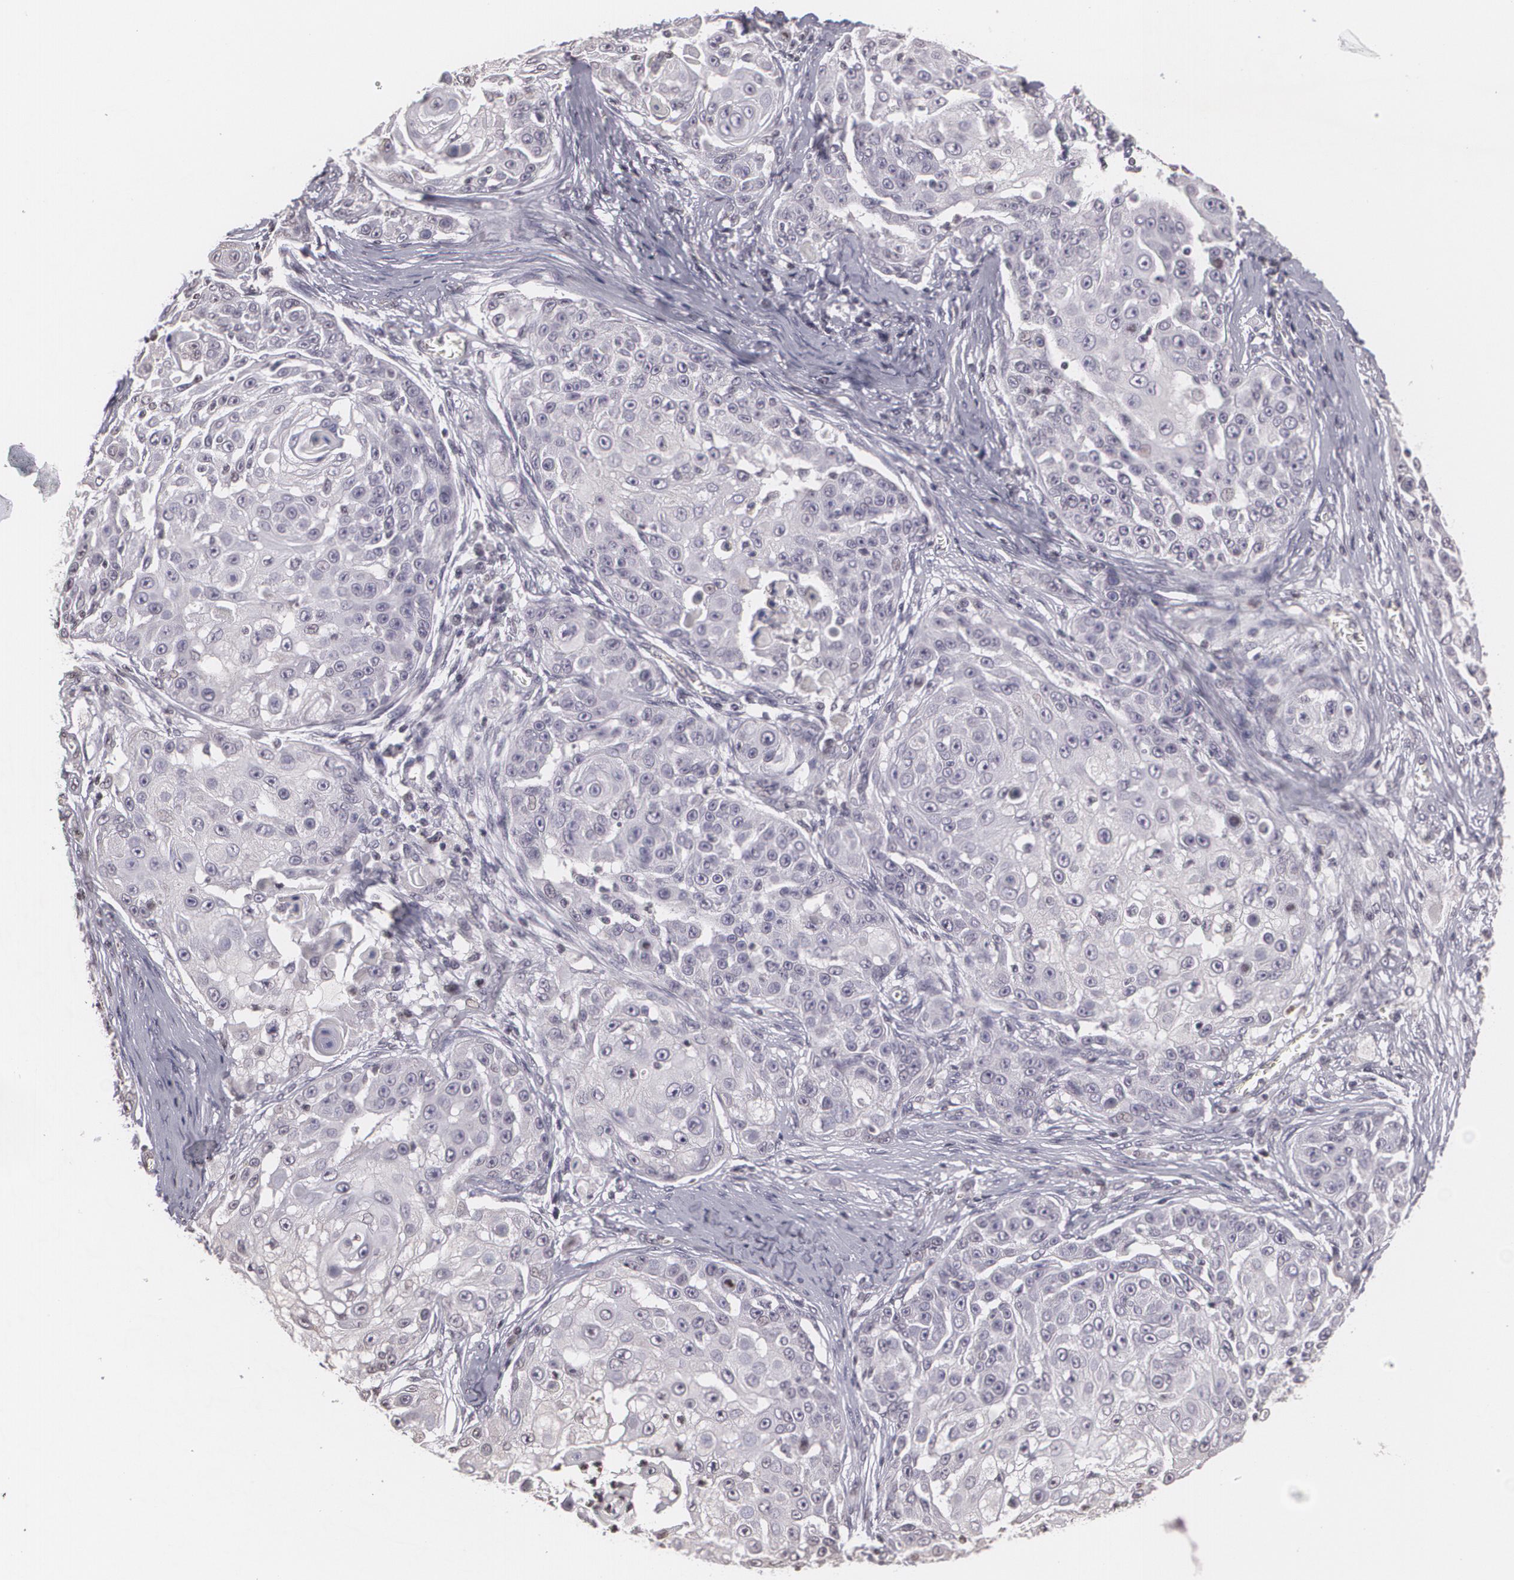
{"staining": {"intensity": "negative", "quantity": "none", "location": "none"}, "tissue": "skin cancer", "cell_type": "Tumor cells", "image_type": "cancer", "snomed": [{"axis": "morphology", "description": "Squamous cell carcinoma, NOS"}, {"axis": "topography", "description": "Skin"}], "caption": "Immunohistochemistry (IHC) histopathology image of neoplastic tissue: human squamous cell carcinoma (skin) stained with DAB (3,3'-diaminobenzidine) demonstrates no significant protein staining in tumor cells.", "gene": "MUC1", "patient": {"sex": "female", "age": 57}}